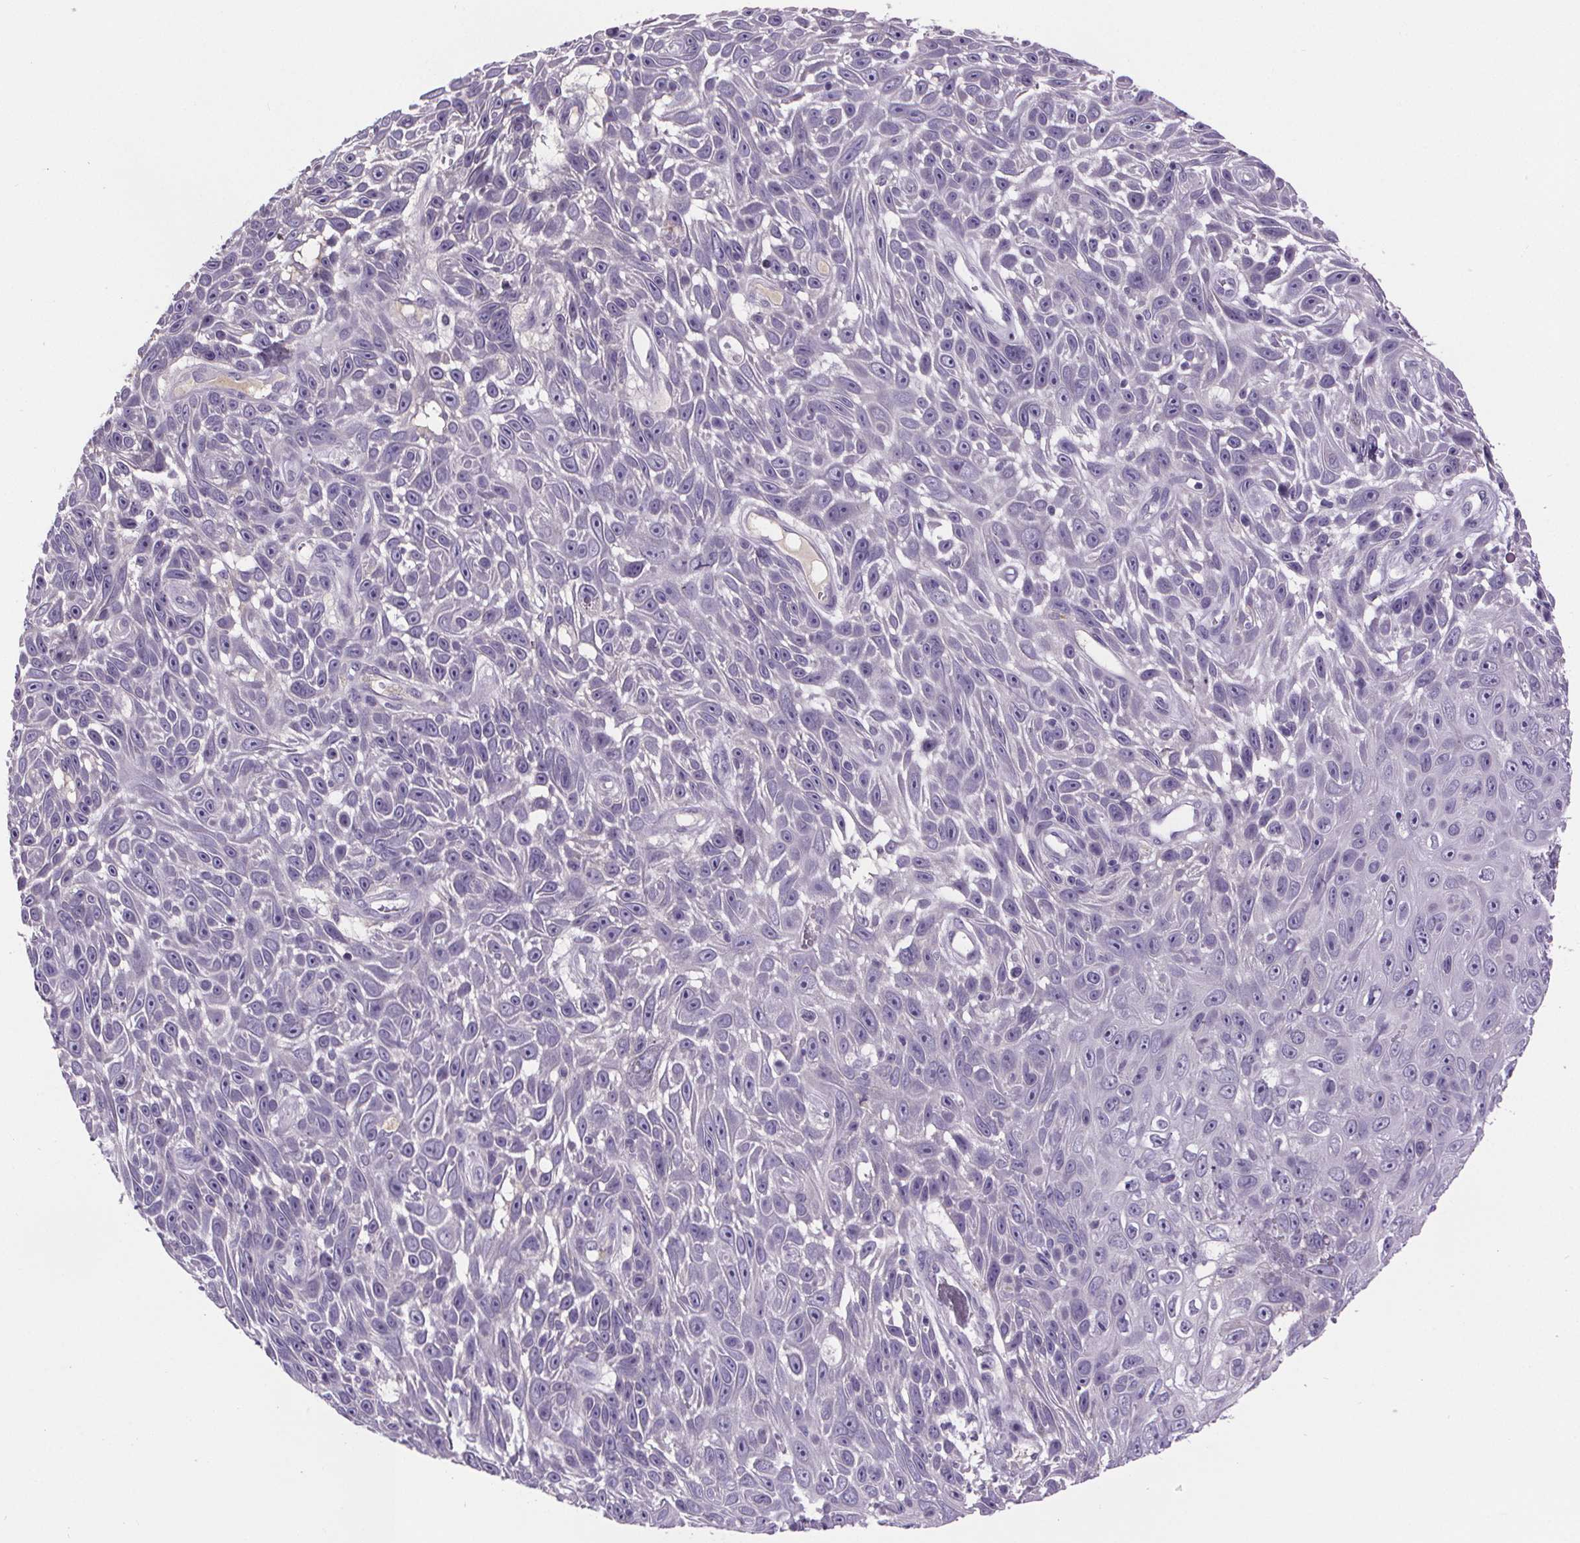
{"staining": {"intensity": "negative", "quantity": "none", "location": "none"}, "tissue": "skin cancer", "cell_type": "Tumor cells", "image_type": "cancer", "snomed": [{"axis": "morphology", "description": "Squamous cell carcinoma, NOS"}, {"axis": "topography", "description": "Skin"}], "caption": "The micrograph reveals no significant positivity in tumor cells of squamous cell carcinoma (skin).", "gene": "CUBN", "patient": {"sex": "male", "age": 82}}